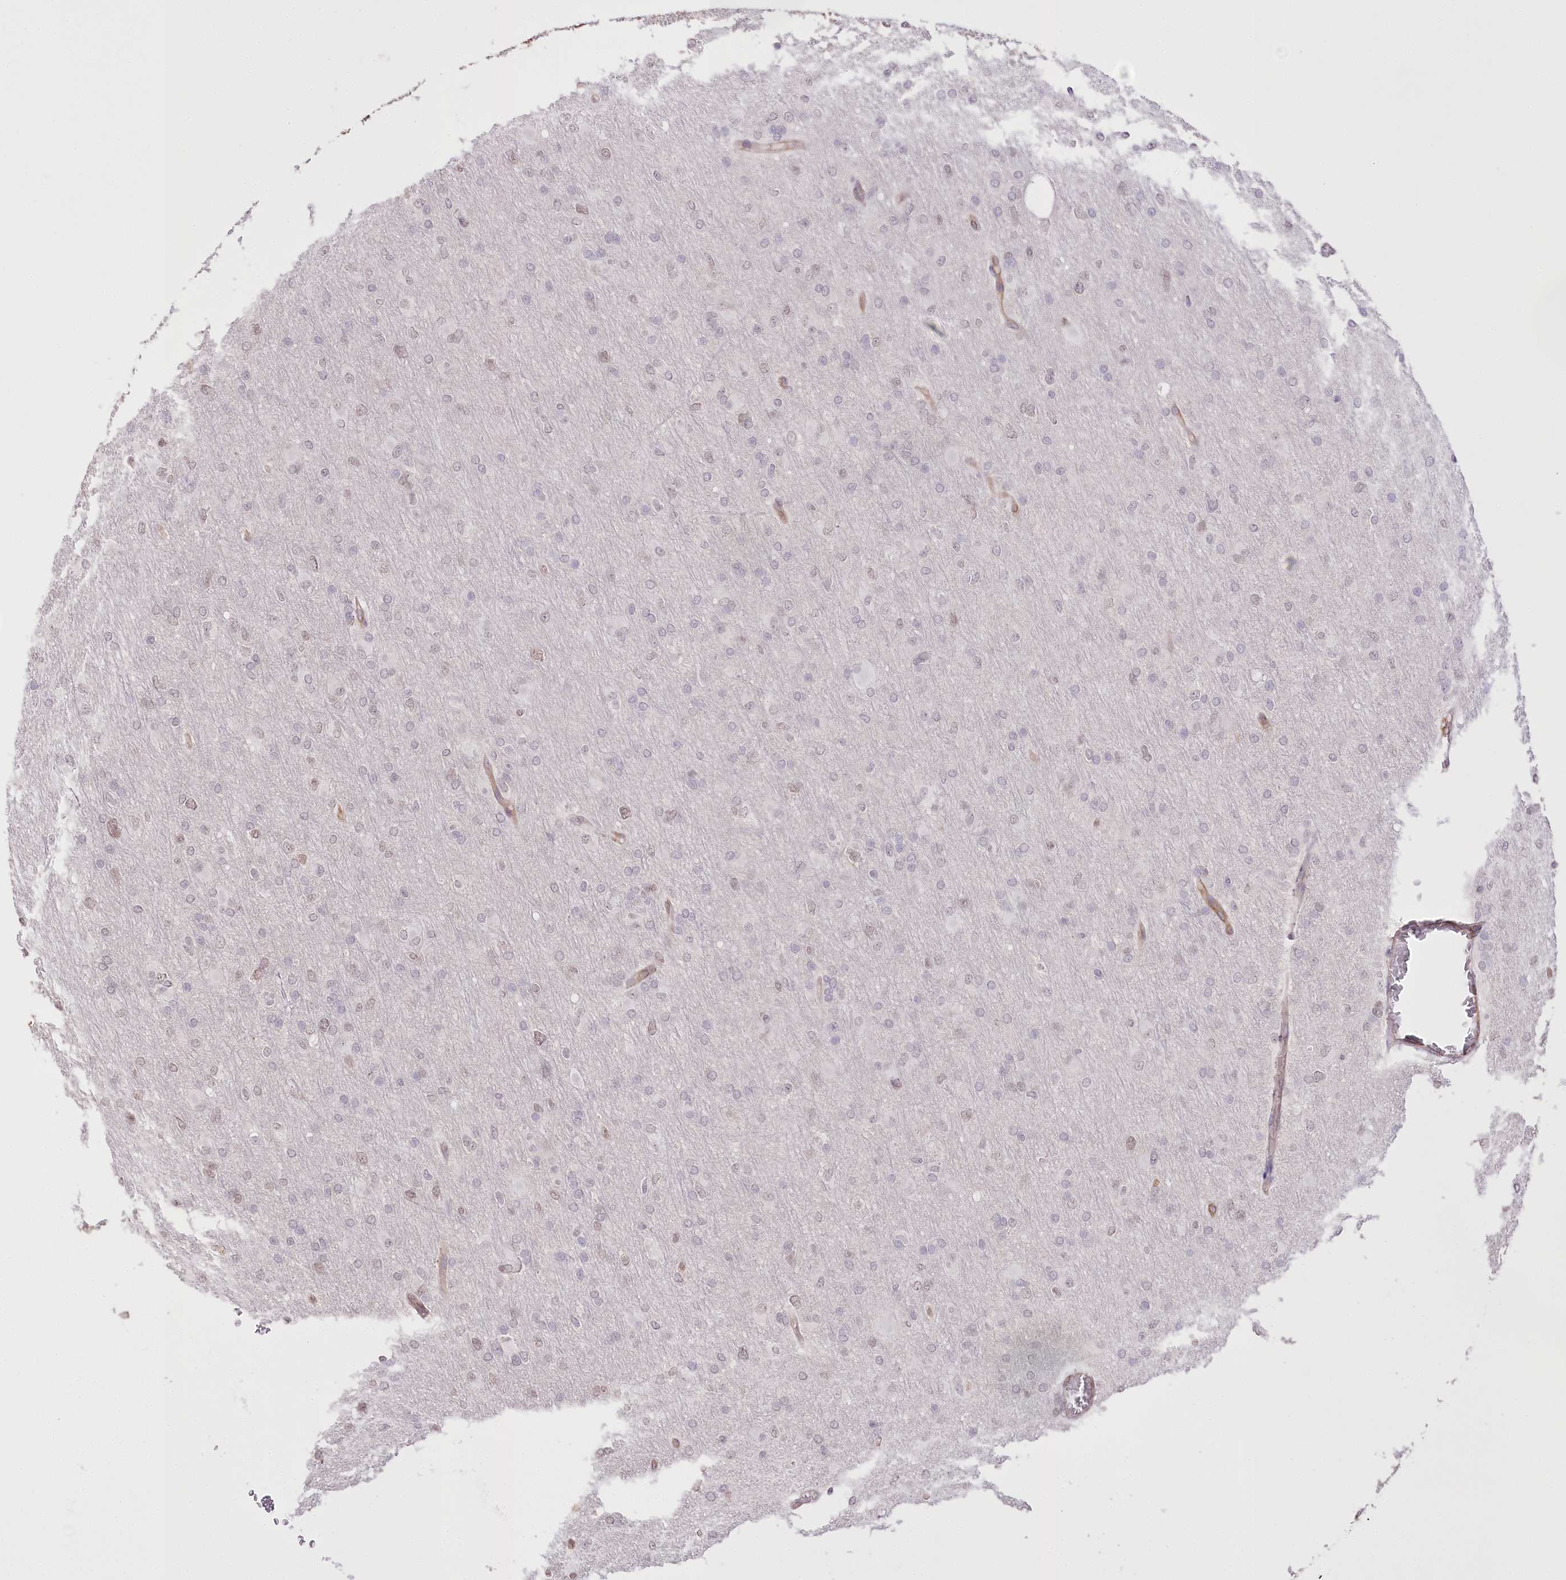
{"staining": {"intensity": "weak", "quantity": "<25%", "location": "nuclear"}, "tissue": "glioma", "cell_type": "Tumor cells", "image_type": "cancer", "snomed": [{"axis": "morphology", "description": "Glioma, malignant, High grade"}, {"axis": "topography", "description": "Cerebral cortex"}], "caption": "IHC image of glioma stained for a protein (brown), which exhibits no positivity in tumor cells.", "gene": "SLC39A10", "patient": {"sex": "female", "age": 36}}